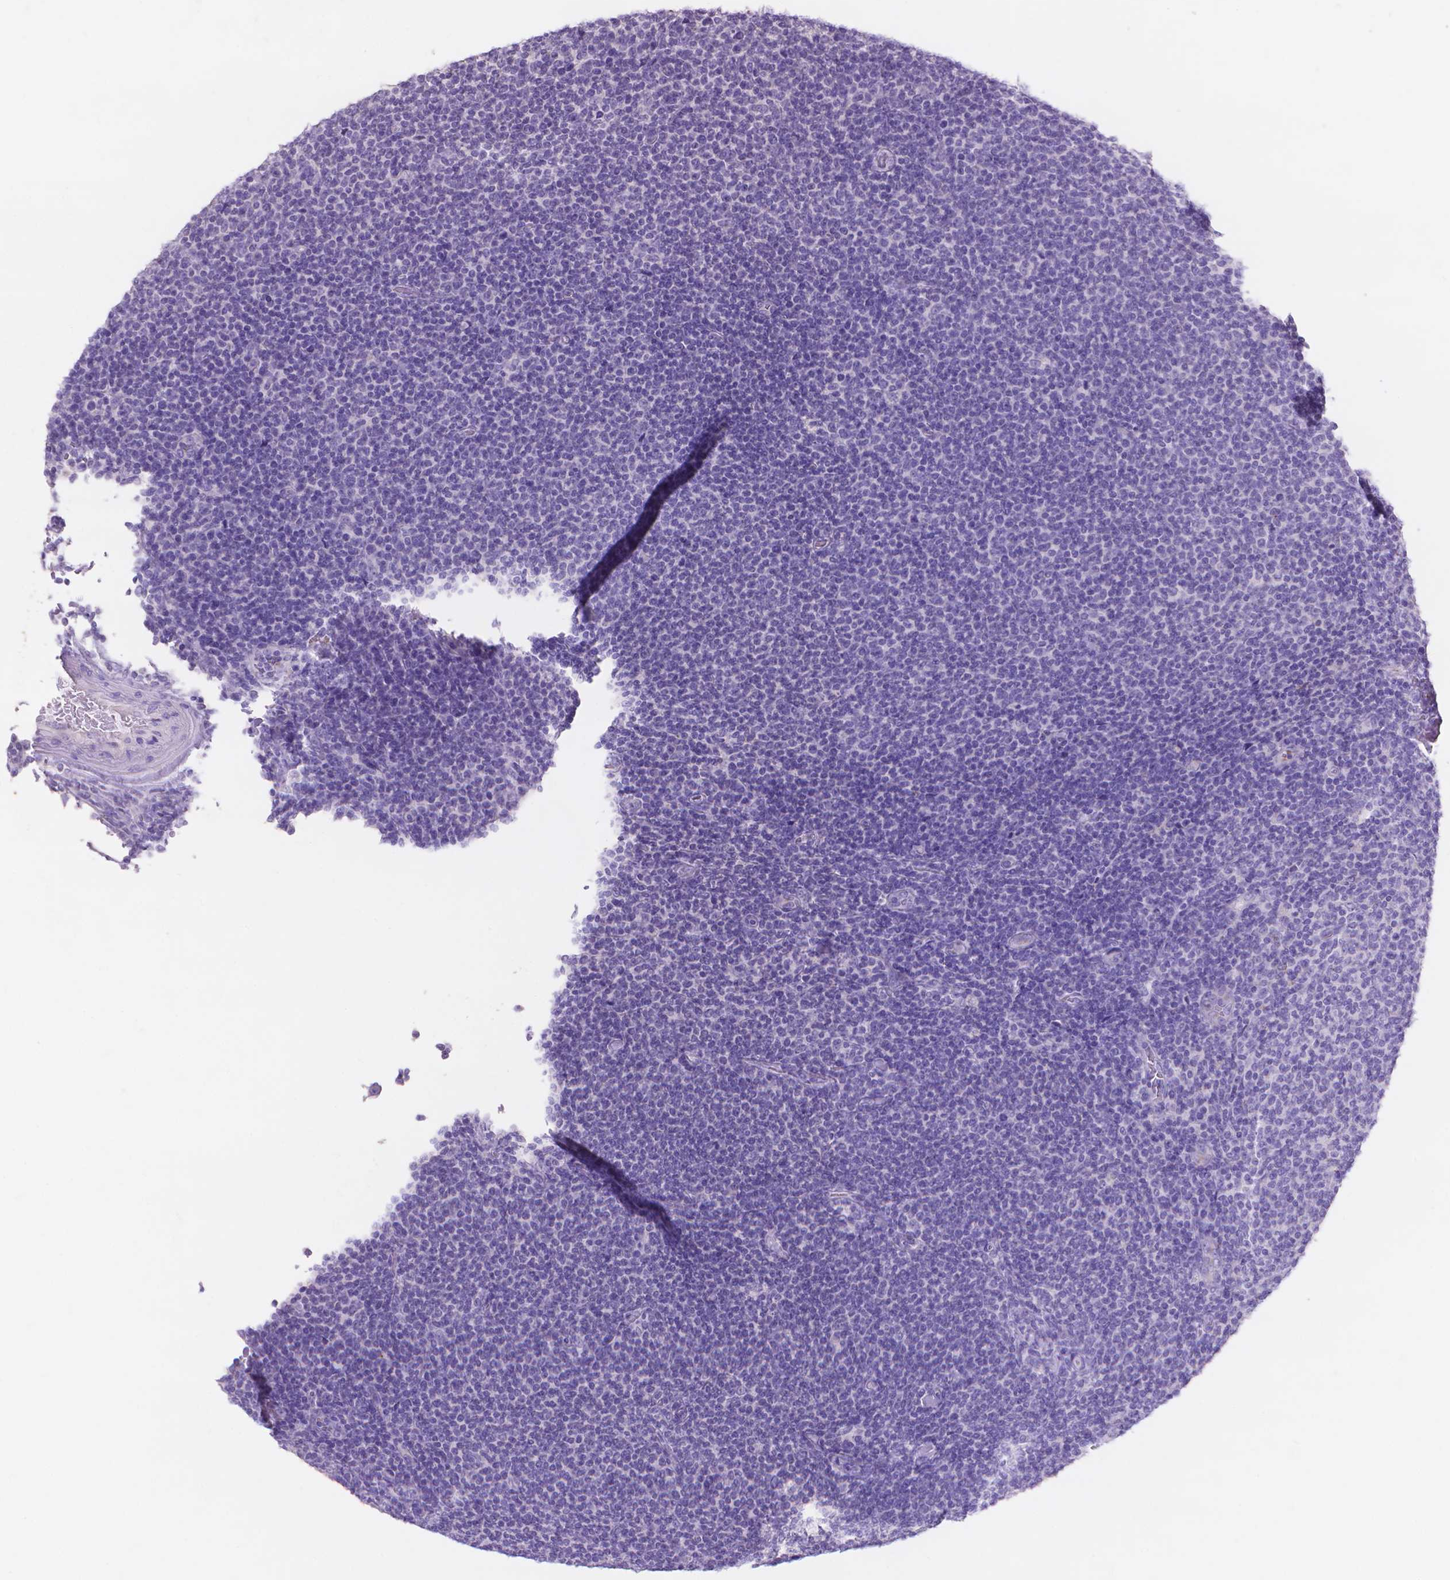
{"staining": {"intensity": "negative", "quantity": "none", "location": "none"}, "tissue": "lymphoma", "cell_type": "Tumor cells", "image_type": "cancer", "snomed": [{"axis": "morphology", "description": "Malignant lymphoma, non-Hodgkin's type, Low grade"}, {"axis": "topography", "description": "Lymph node"}], "caption": "There is no significant expression in tumor cells of lymphoma.", "gene": "MMP11", "patient": {"sex": "male", "age": 52}}